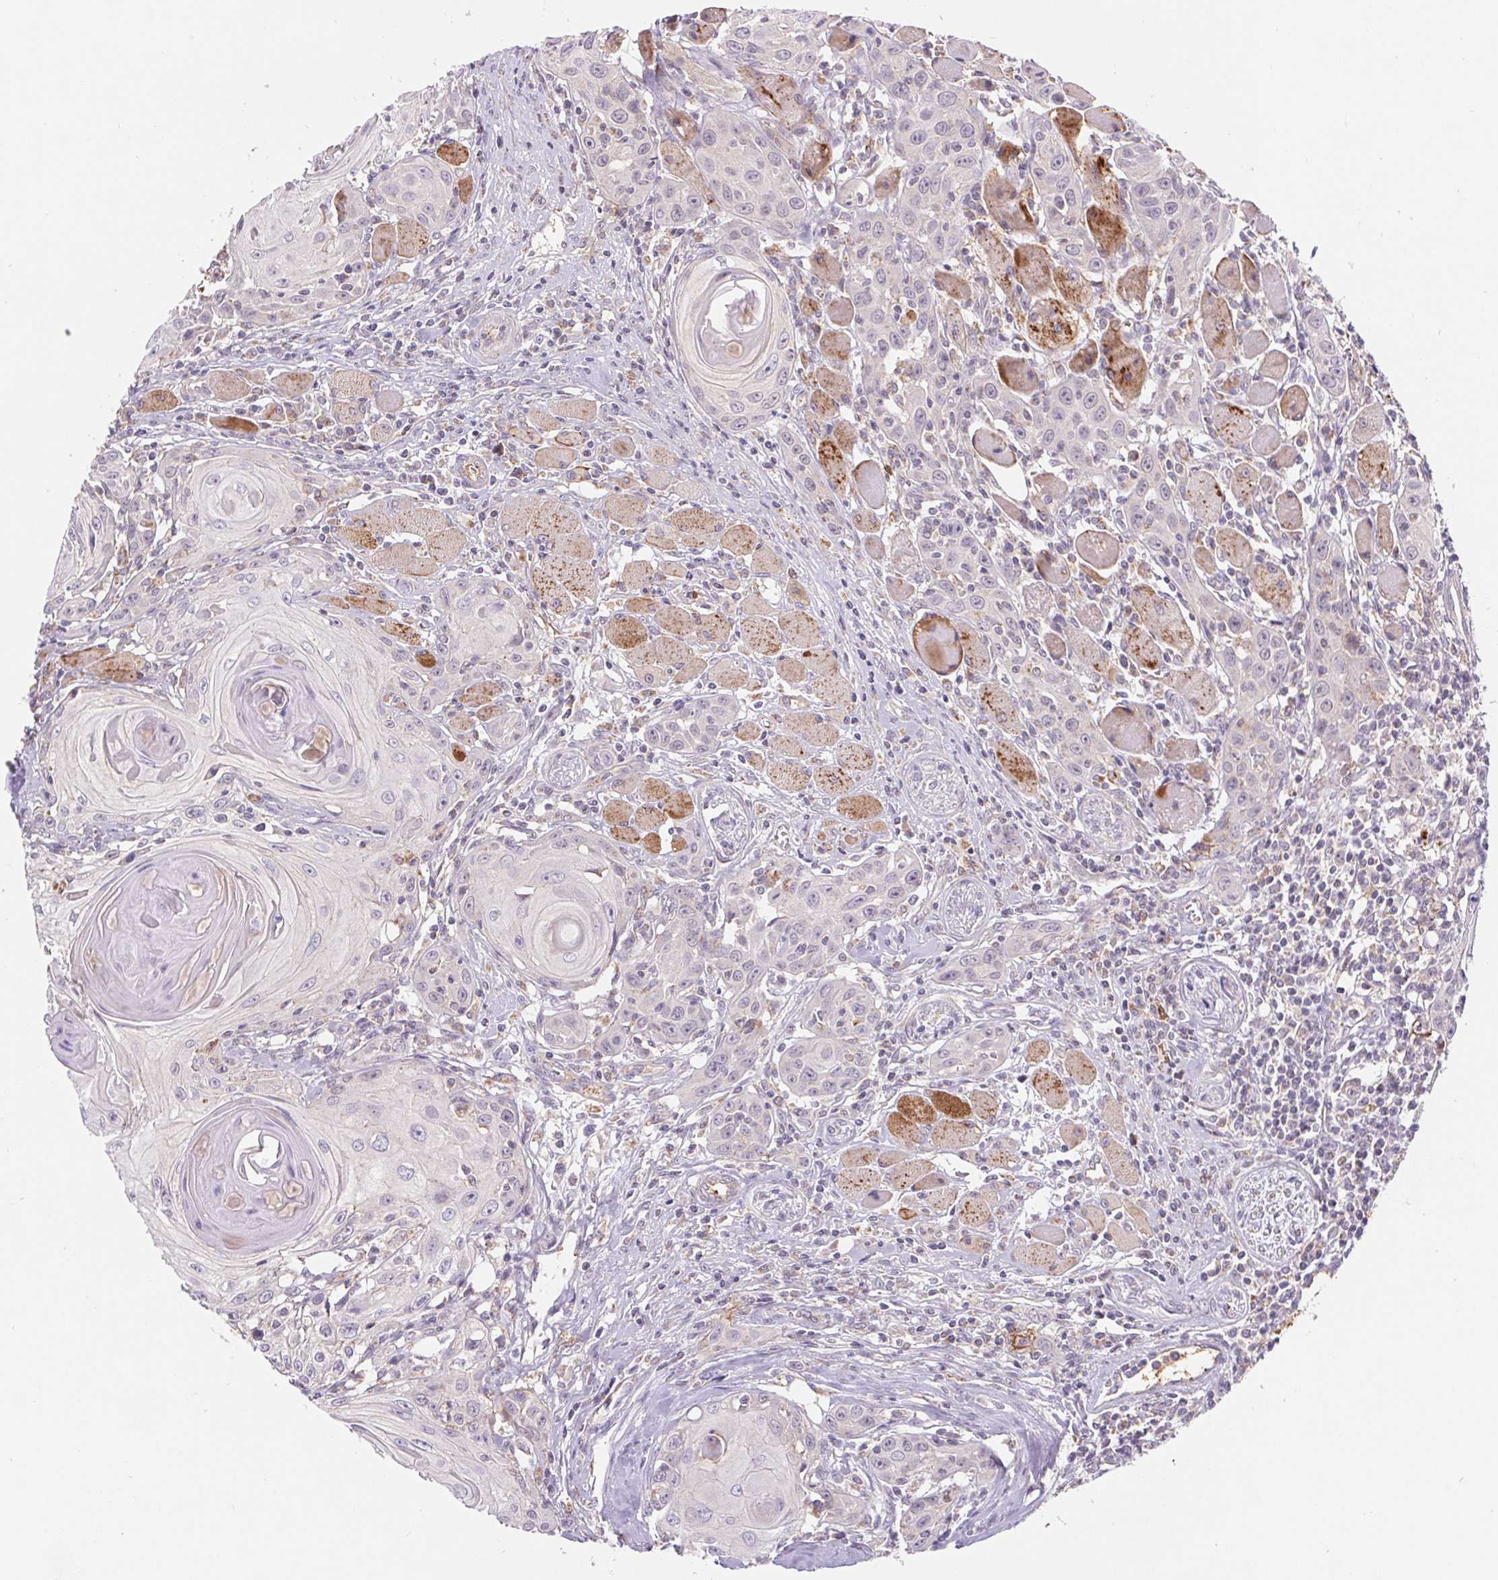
{"staining": {"intensity": "negative", "quantity": "none", "location": "none"}, "tissue": "head and neck cancer", "cell_type": "Tumor cells", "image_type": "cancer", "snomed": [{"axis": "morphology", "description": "Squamous cell carcinoma, NOS"}, {"axis": "topography", "description": "Head-Neck"}], "caption": "DAB (3,3'-diaminobenzidine) immunohistochemical staining of human head and neck cancer exhibits no significant expression in tumor cells.", "gene": "EMC6", "patient": {"sex": "female", "age": 80}}